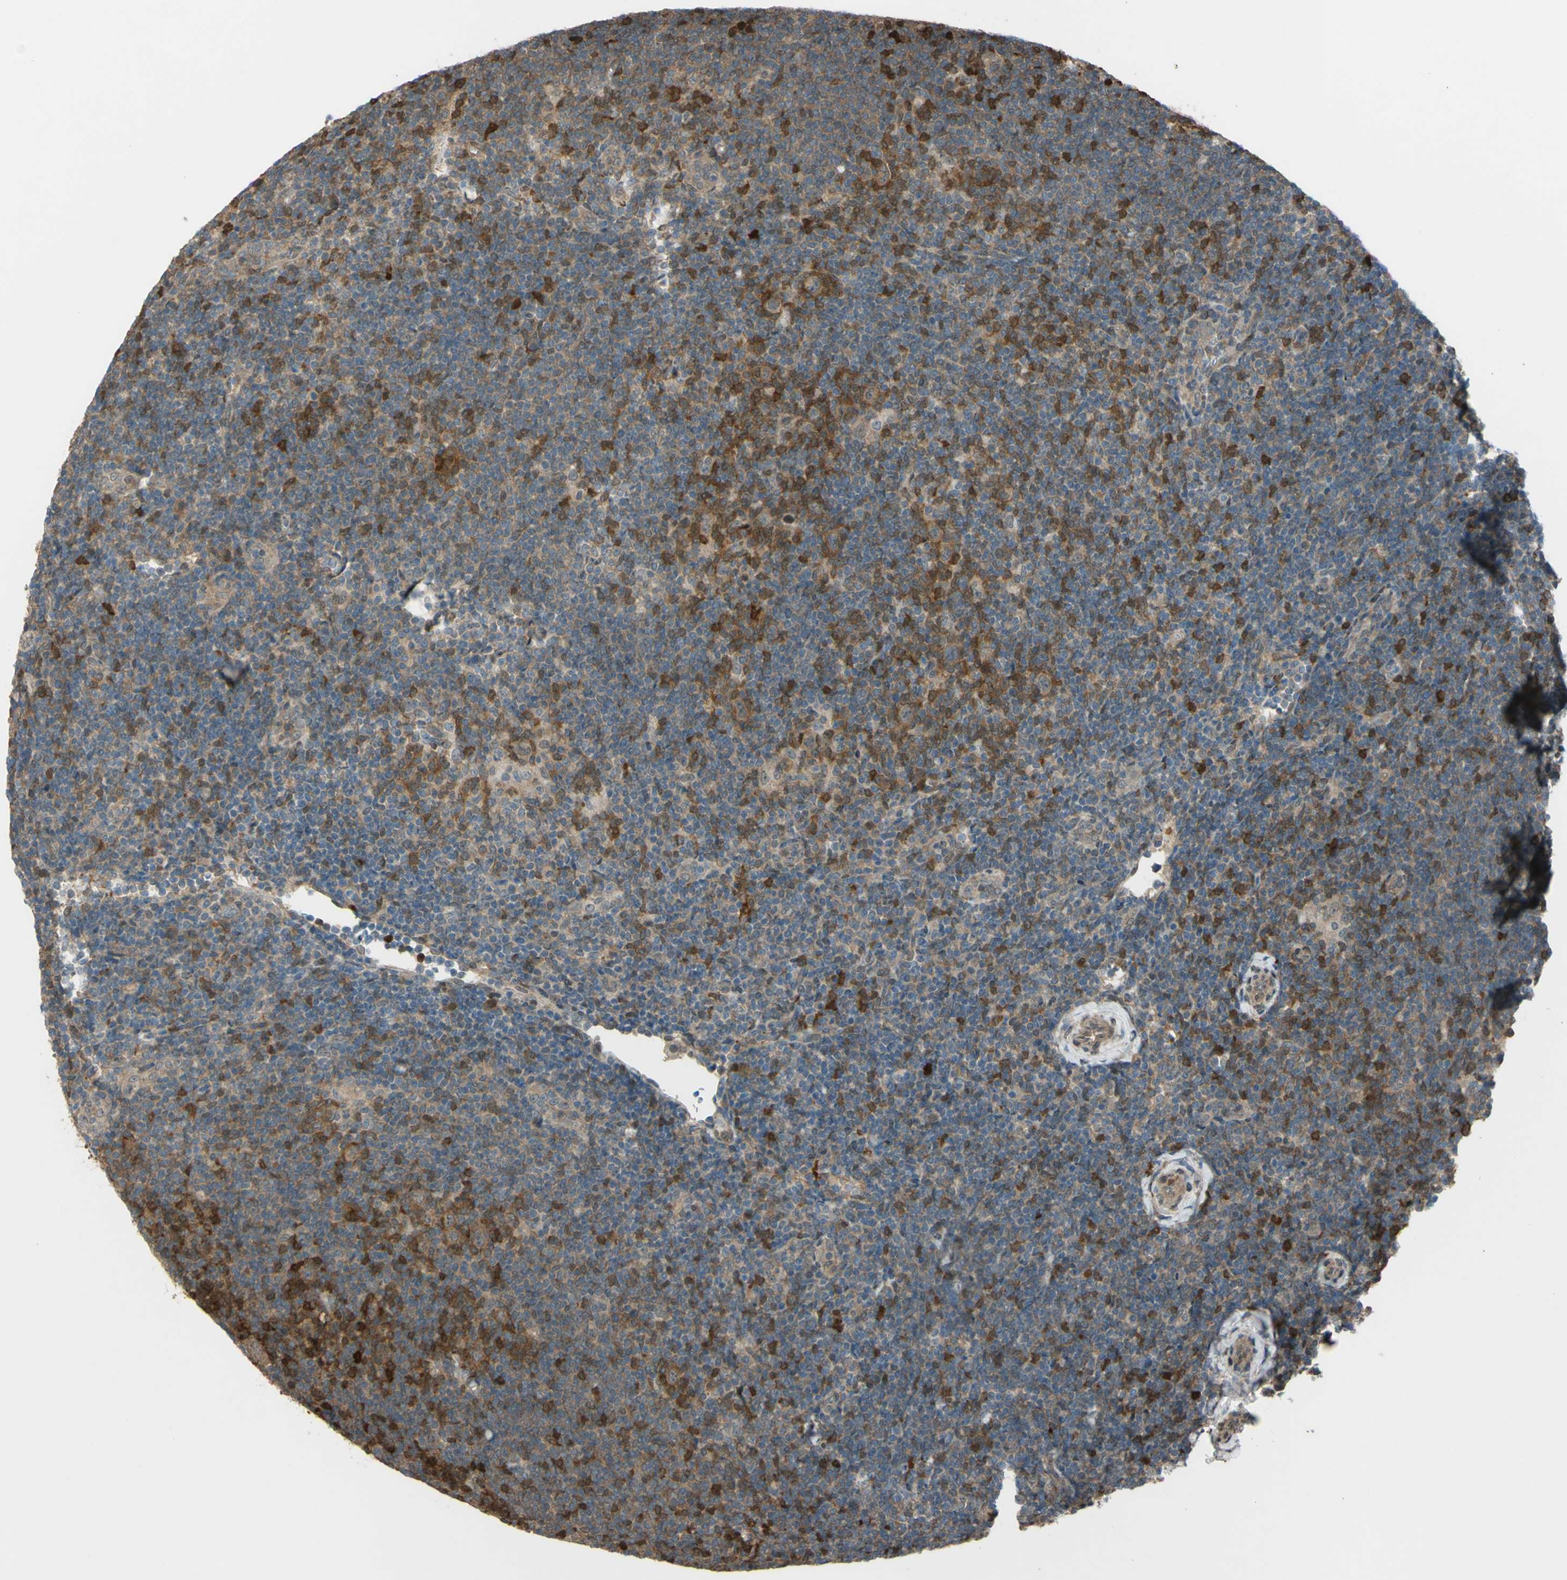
{"staining": {"intensity": "weak", "quantity": ">75%", "location": "cytoplasmic/membranous"}, "tissue": "lymphoma", "cell_type": "Tumor cells", "image_type": "cancer", "snomed": [{"axis": "morphology", "description": "Hodgkin's disease, NOS"}, {"axis": "topography", "description": "Lymph node"}], "caption": "A high-resolution photomicrograph shows immunohistochemistry (IHC) staining of lymphoma, which shows weak cytoplasmic/membranous positivity in about >75% of tumor cells.", "gene": "YWHAQ", "patient": {"sex": "female", "age": 57}}